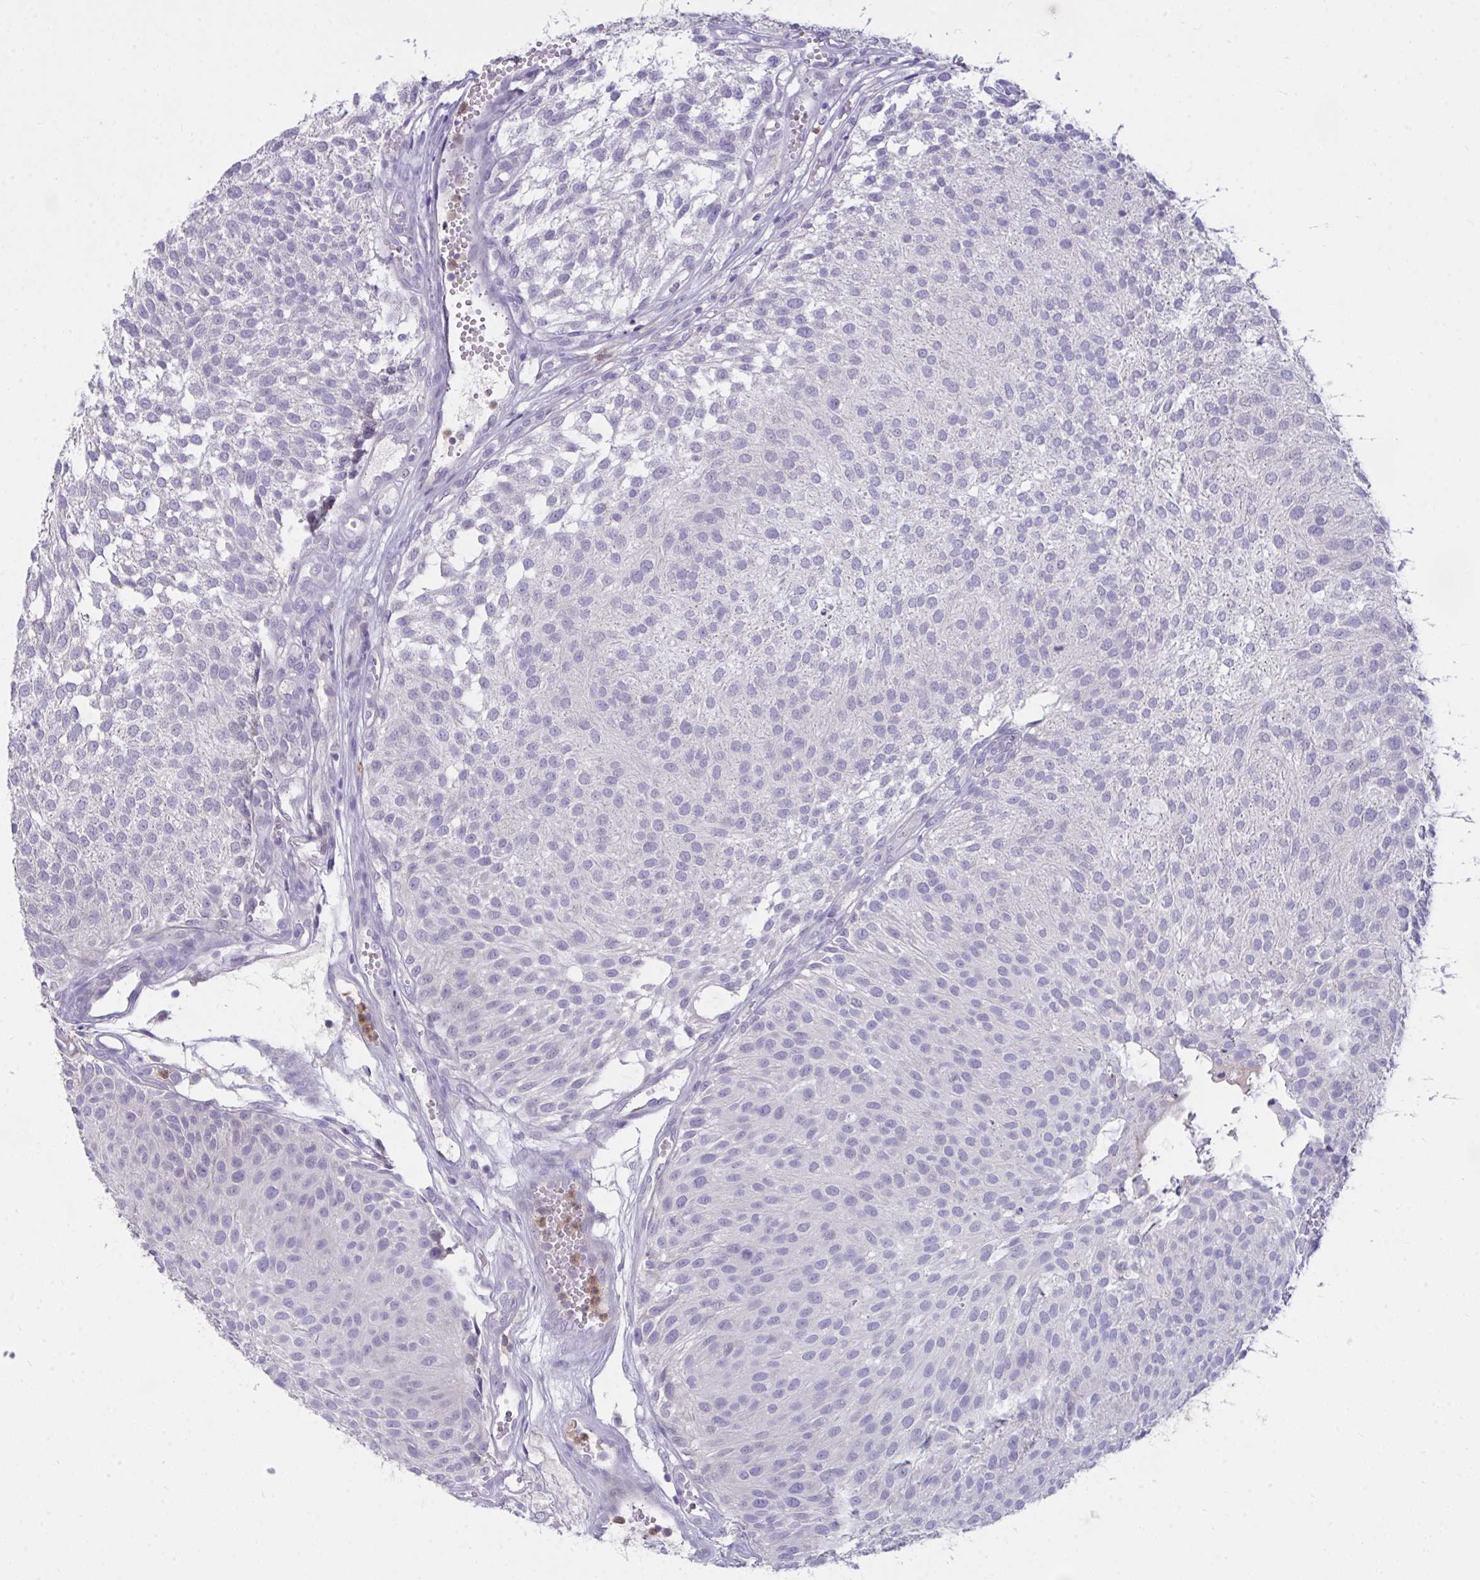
{"staining": {"intensity": "negative", "quantity": "none", "location": "none"}, "tissue": "urothelial cancer", "cell_type": "Tumor cells", "image_type": "cancer", "snomed": [{"axis": "morphology", "description": "Urothelial carcinoma, NOS"}, {"axis": "topography", "description": "Urinary bladder"}], "caption": "This is an IHC photomicrograph of transitional cell carcinoma. There is no positivity in tumor cells.", "gene": "PIGZ", "patient": {"sex": "male", "age": 84}}